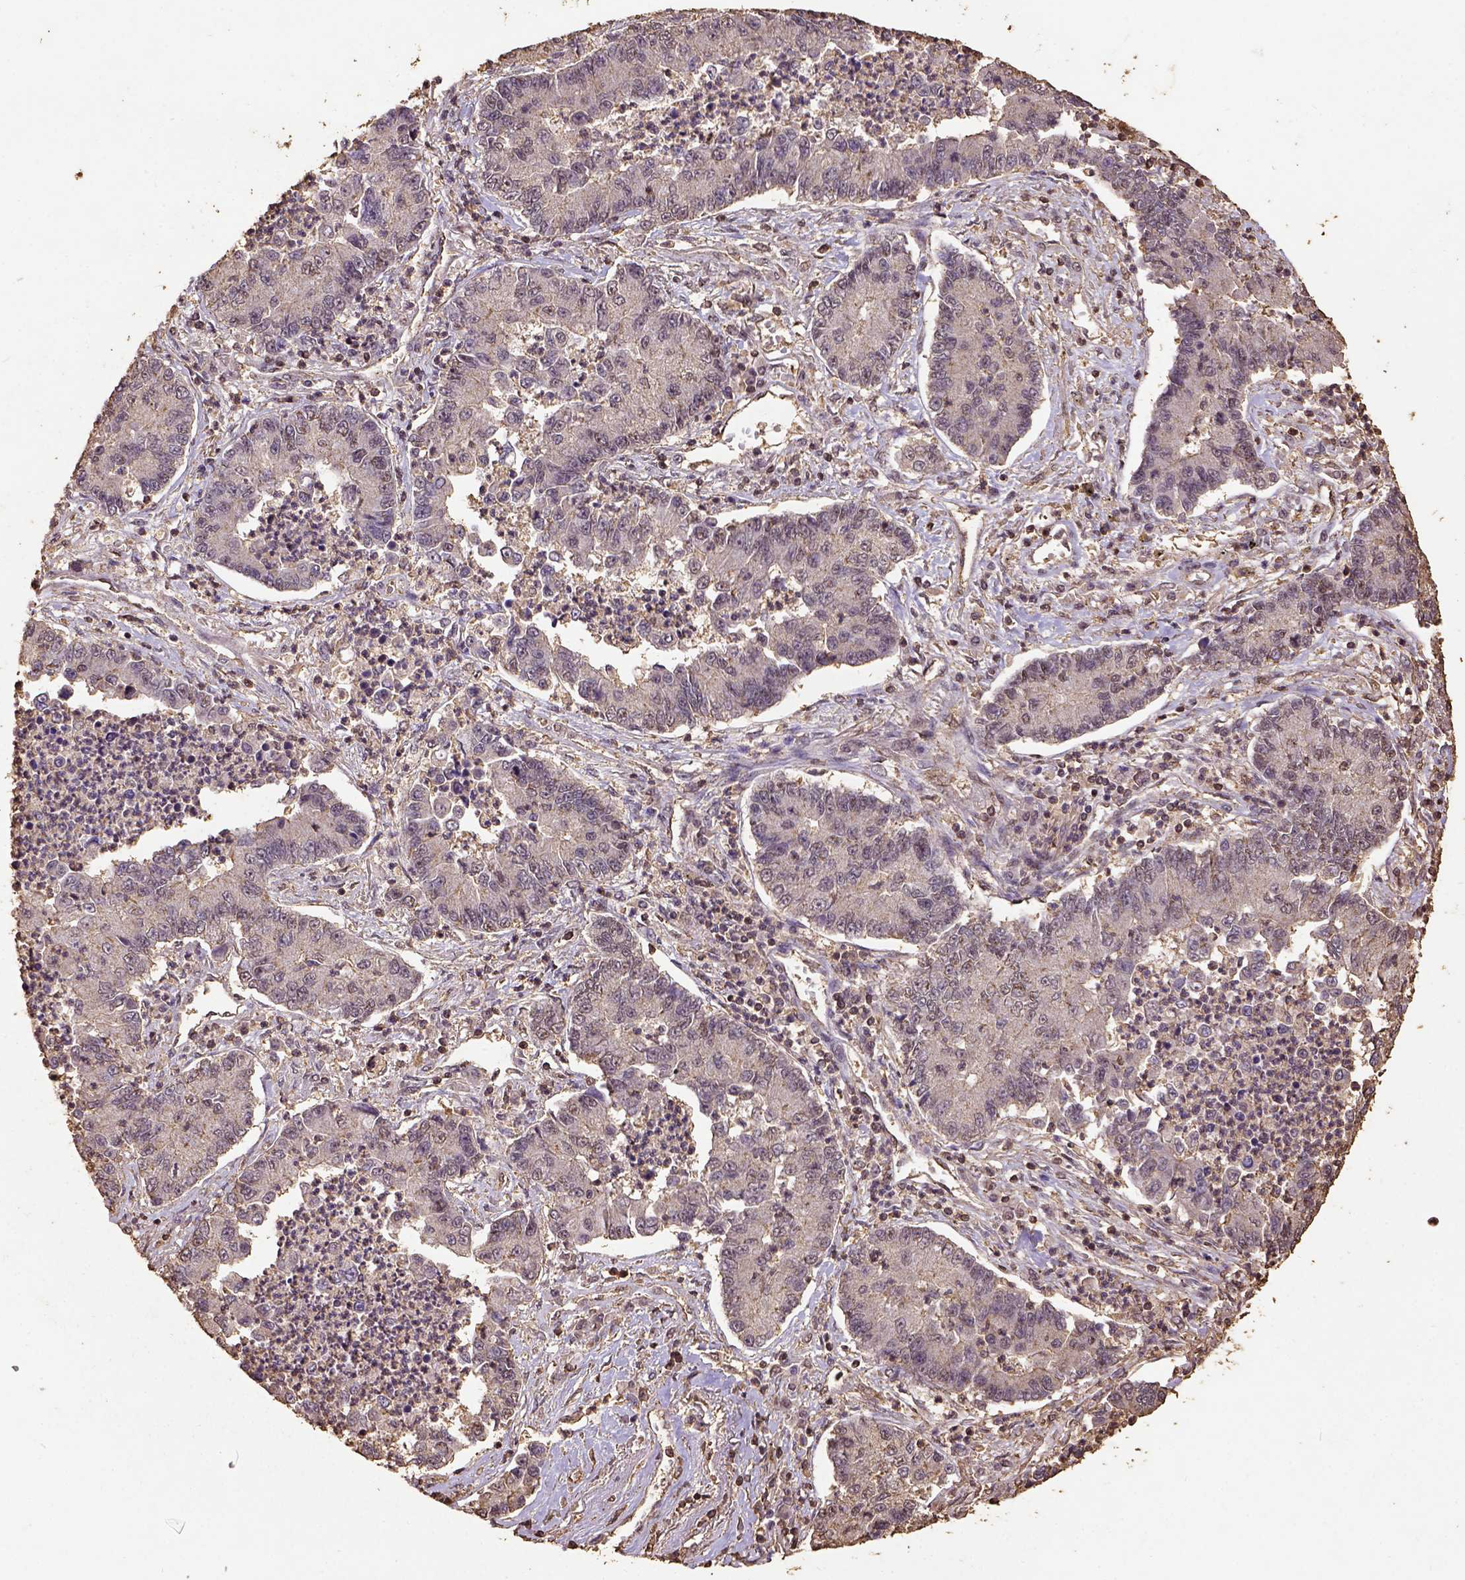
{"staining": {"intensity": "weak", "quantity": "<25%", "location": "nuclear"}, "tissue": "lung cancer", "cell_type": "Tumor cells", "image_type": "cancer", "snomed": [{"axis": "morphology", "description": "Adenocarcinoma, NOS"}, {"axis": "topography", "description": "Lung"}], "caption": "Lung cancer stained for a protein using immunohistochemistry demonstrates no positivity tumor cells.", "gene": "NACC1", "patient": {"sex": "female", "age": 57}}